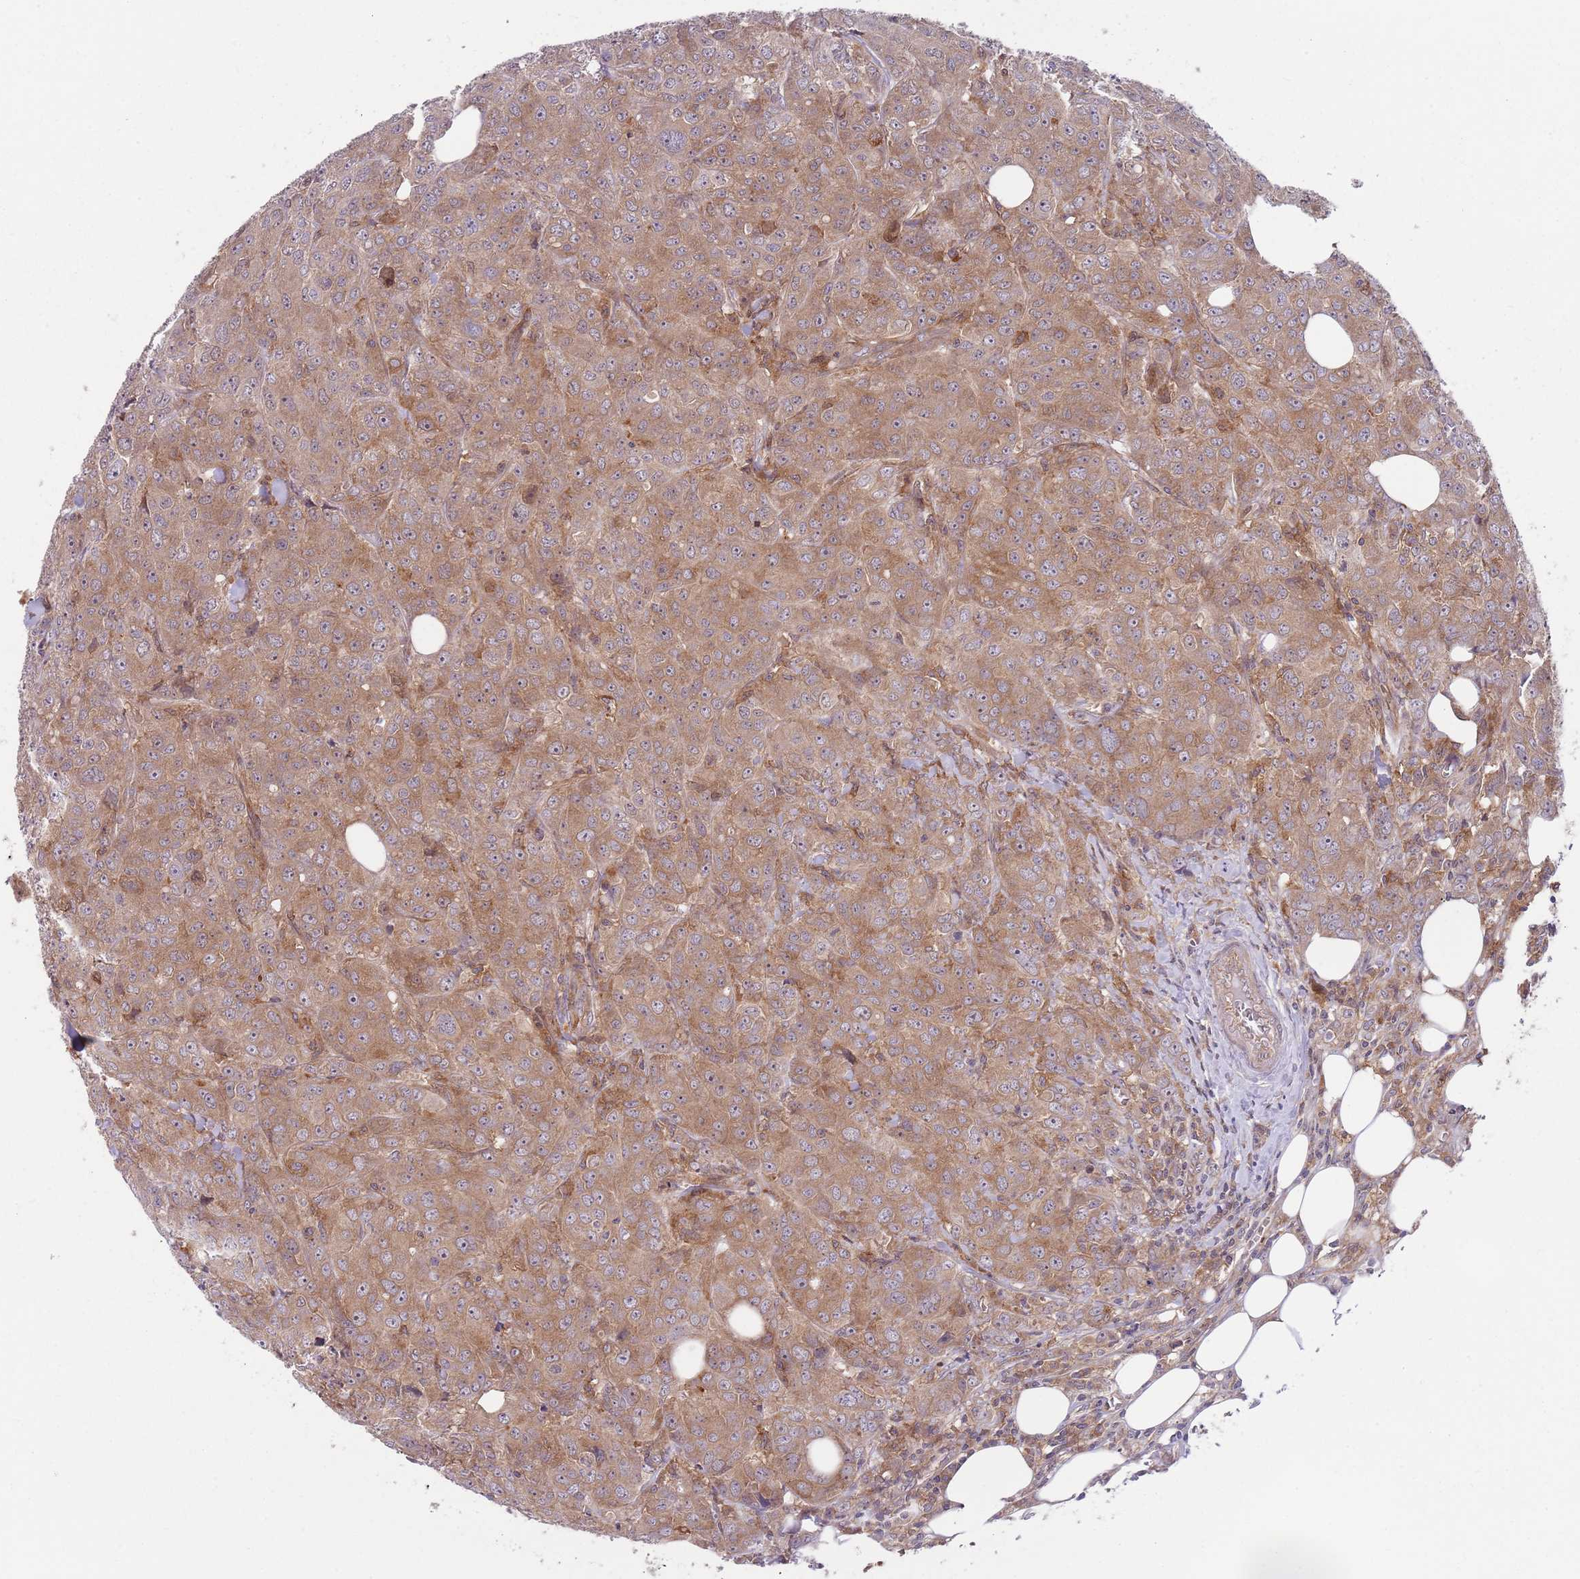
{"staining": {"intensity": "moderate", "quantity": ">75%", "location": "cytoplasmic/membranous,nuclear"}, "tissue": "breast cancer", "cell_type": "Tumor cells", "image_type": "cancer", "snomed": [{"axis": "morphology", "description": "Duct carcinoma"}, {"axis": "topography", "description": "Breast"}], "caption": "Breast cancer tissue demonstrates moderate cytoplasmic/membranous and nuclear staining in about >75% of tumor cells, visualized by immunohistochemistry.", "gene": "GGA1", "patient": {"sex": "female", "age": 43}}